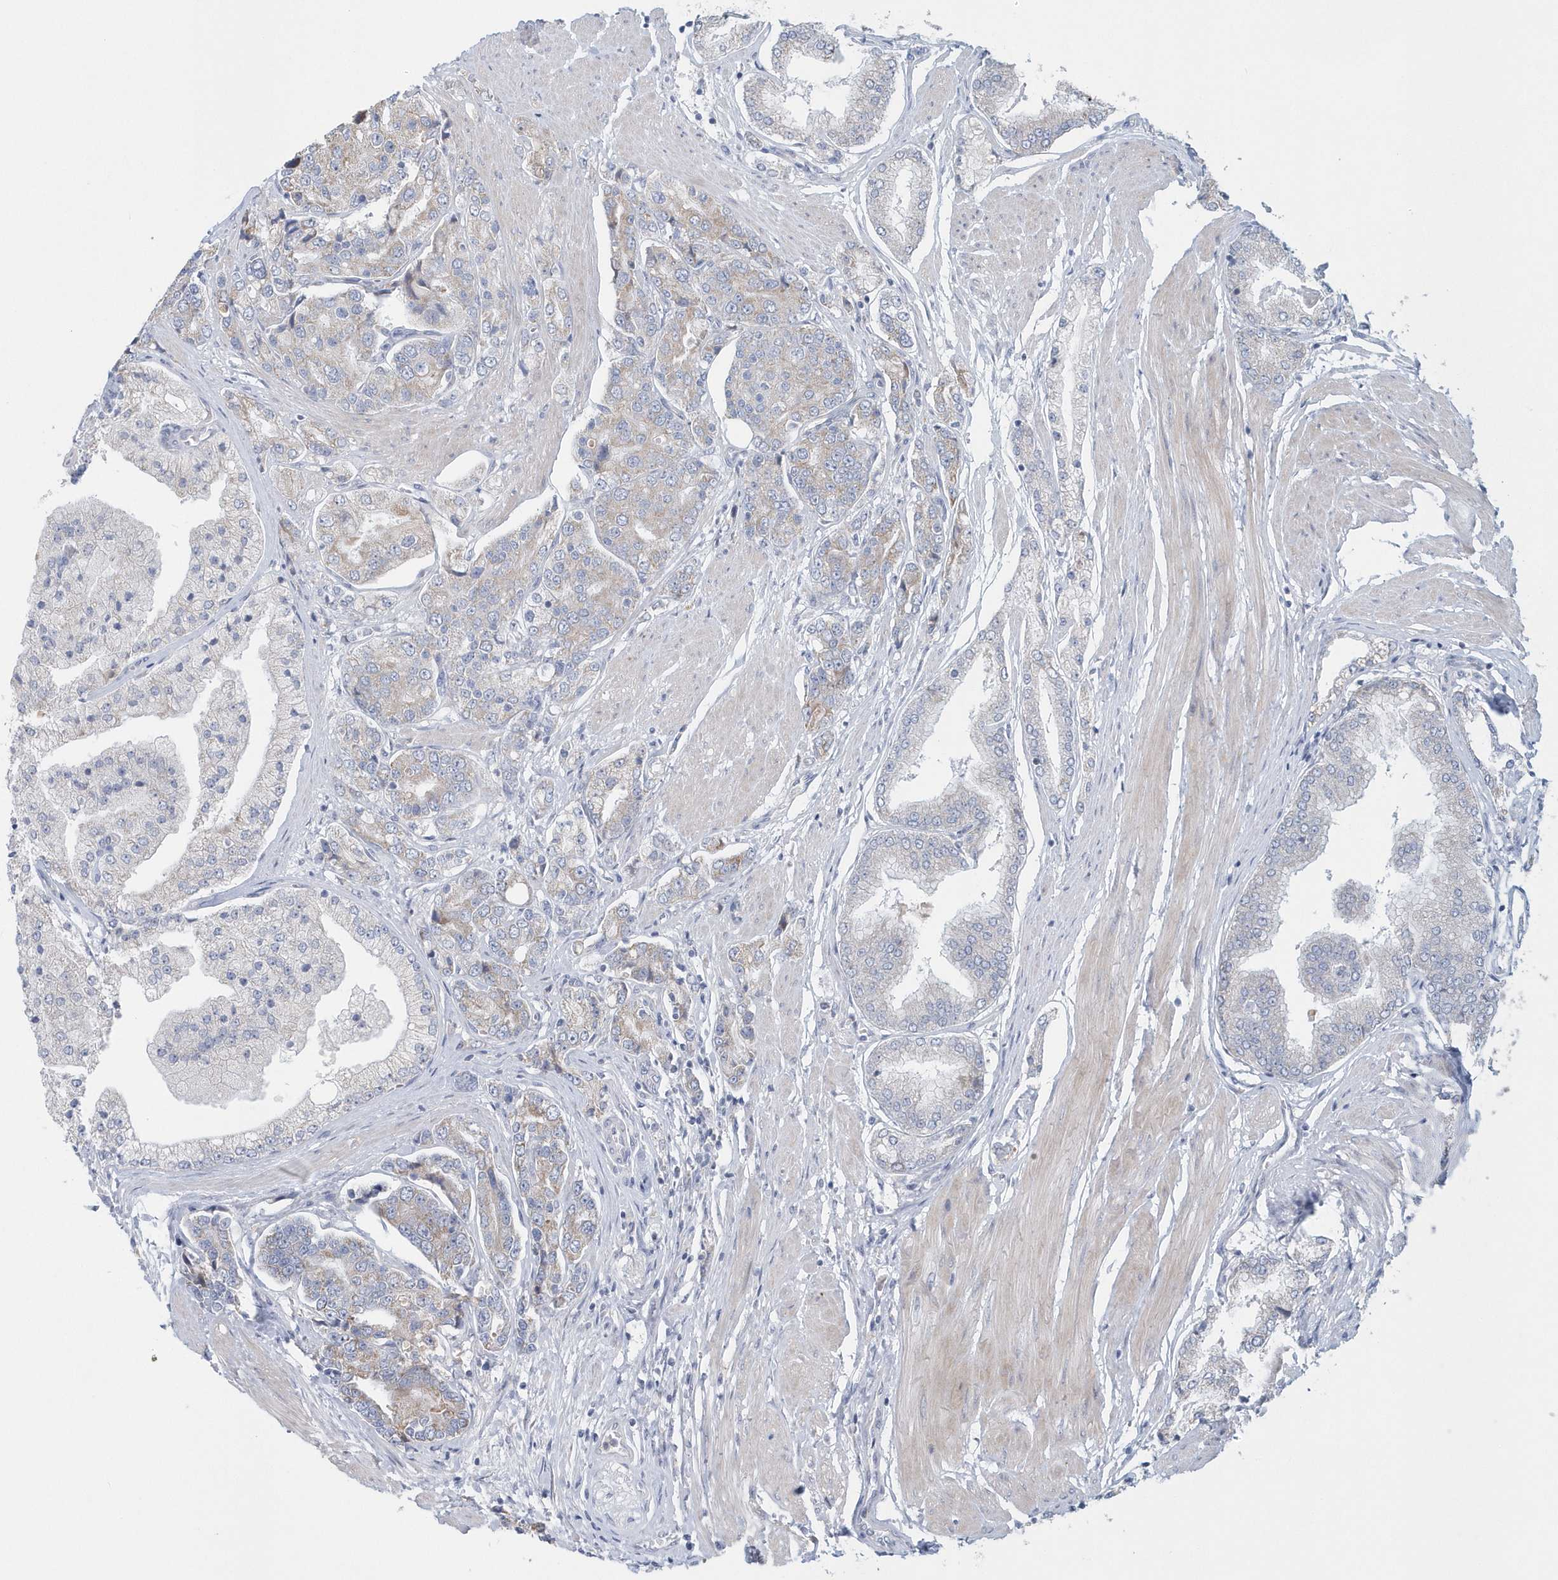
{"staining": {"intensity": "weak", "quantity": "<25%", "location": "cytoplasmic/membranous"}, "tissue": "prostate cancer", "cell_type": "Tumor cells", "image_type": "cancer", "snomed": [{"axis": "morphology", "description": "Adenocarcinoma, High grade"}, {"axis": "topography", "description": "Prostate"}], "caption": "A photomicrograph of human prostate cancer (high-grade adenocarcinoma) is negative for staining in tumor cells.", "gene": "SPATA18", "patient": {"sex": "male", "age": 50}}